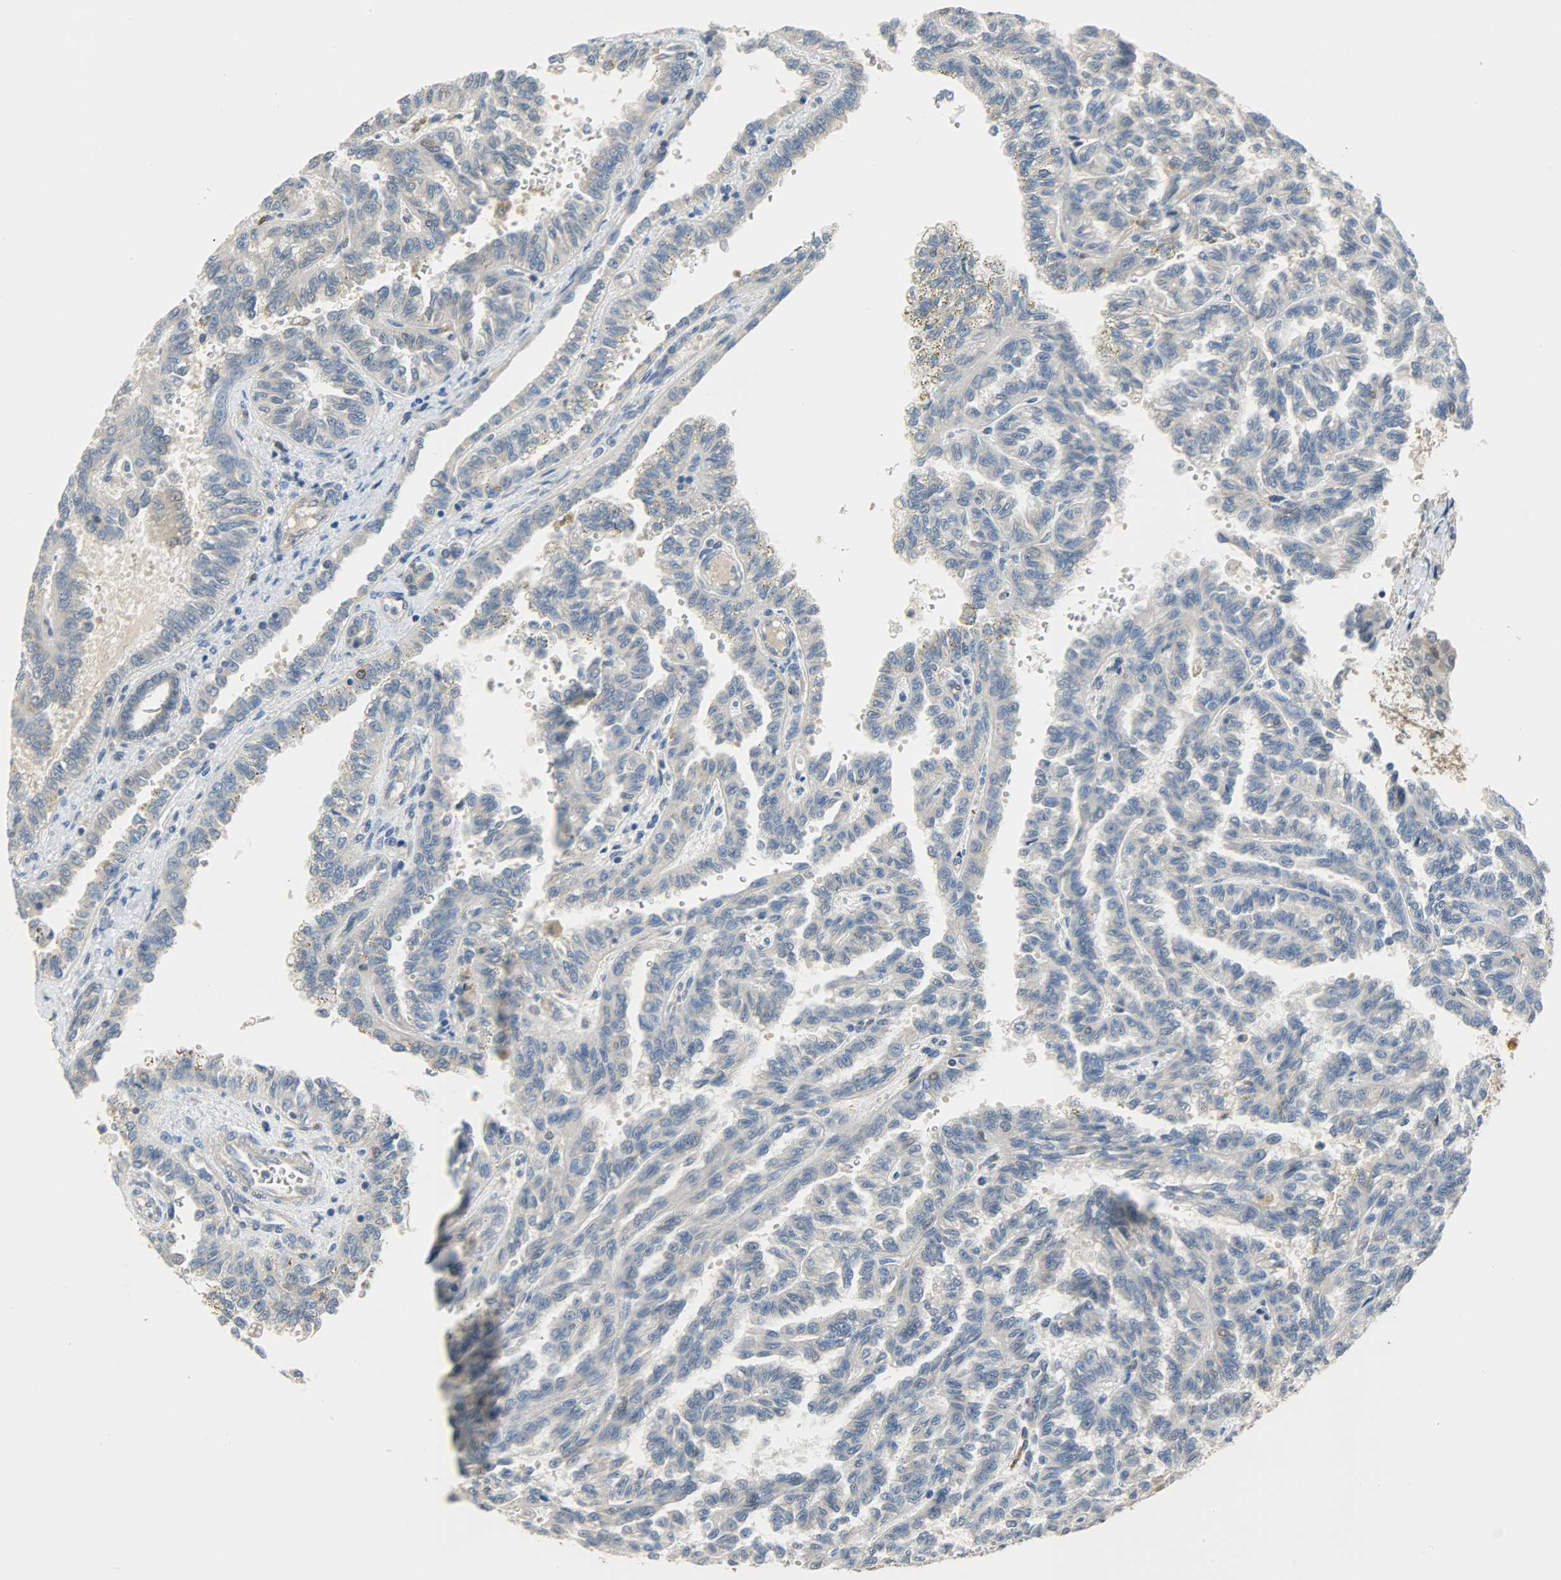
{"staining": {"intensity": "weak", "quantity": ">75%", "location": "cytoplasmic/membranous"}, "tissue": "renal cancer", "cell_type": "Tumor cells", "image_type": "cancer", "snomed": [{"axis": "morphology", "description": "Inflammation, NOS"}, {"axis": "morphology", "description": "Adenocarcinoma, NOS"}, {"axis": "topography", "description": "Kidney"}], "caption": "Adenocarcinoma (renal) stained with a protein marker reveals weak staining in tumor cells.", "gene": "EIF4EBP1", "patient": {"sex": "male", "age": 68}}